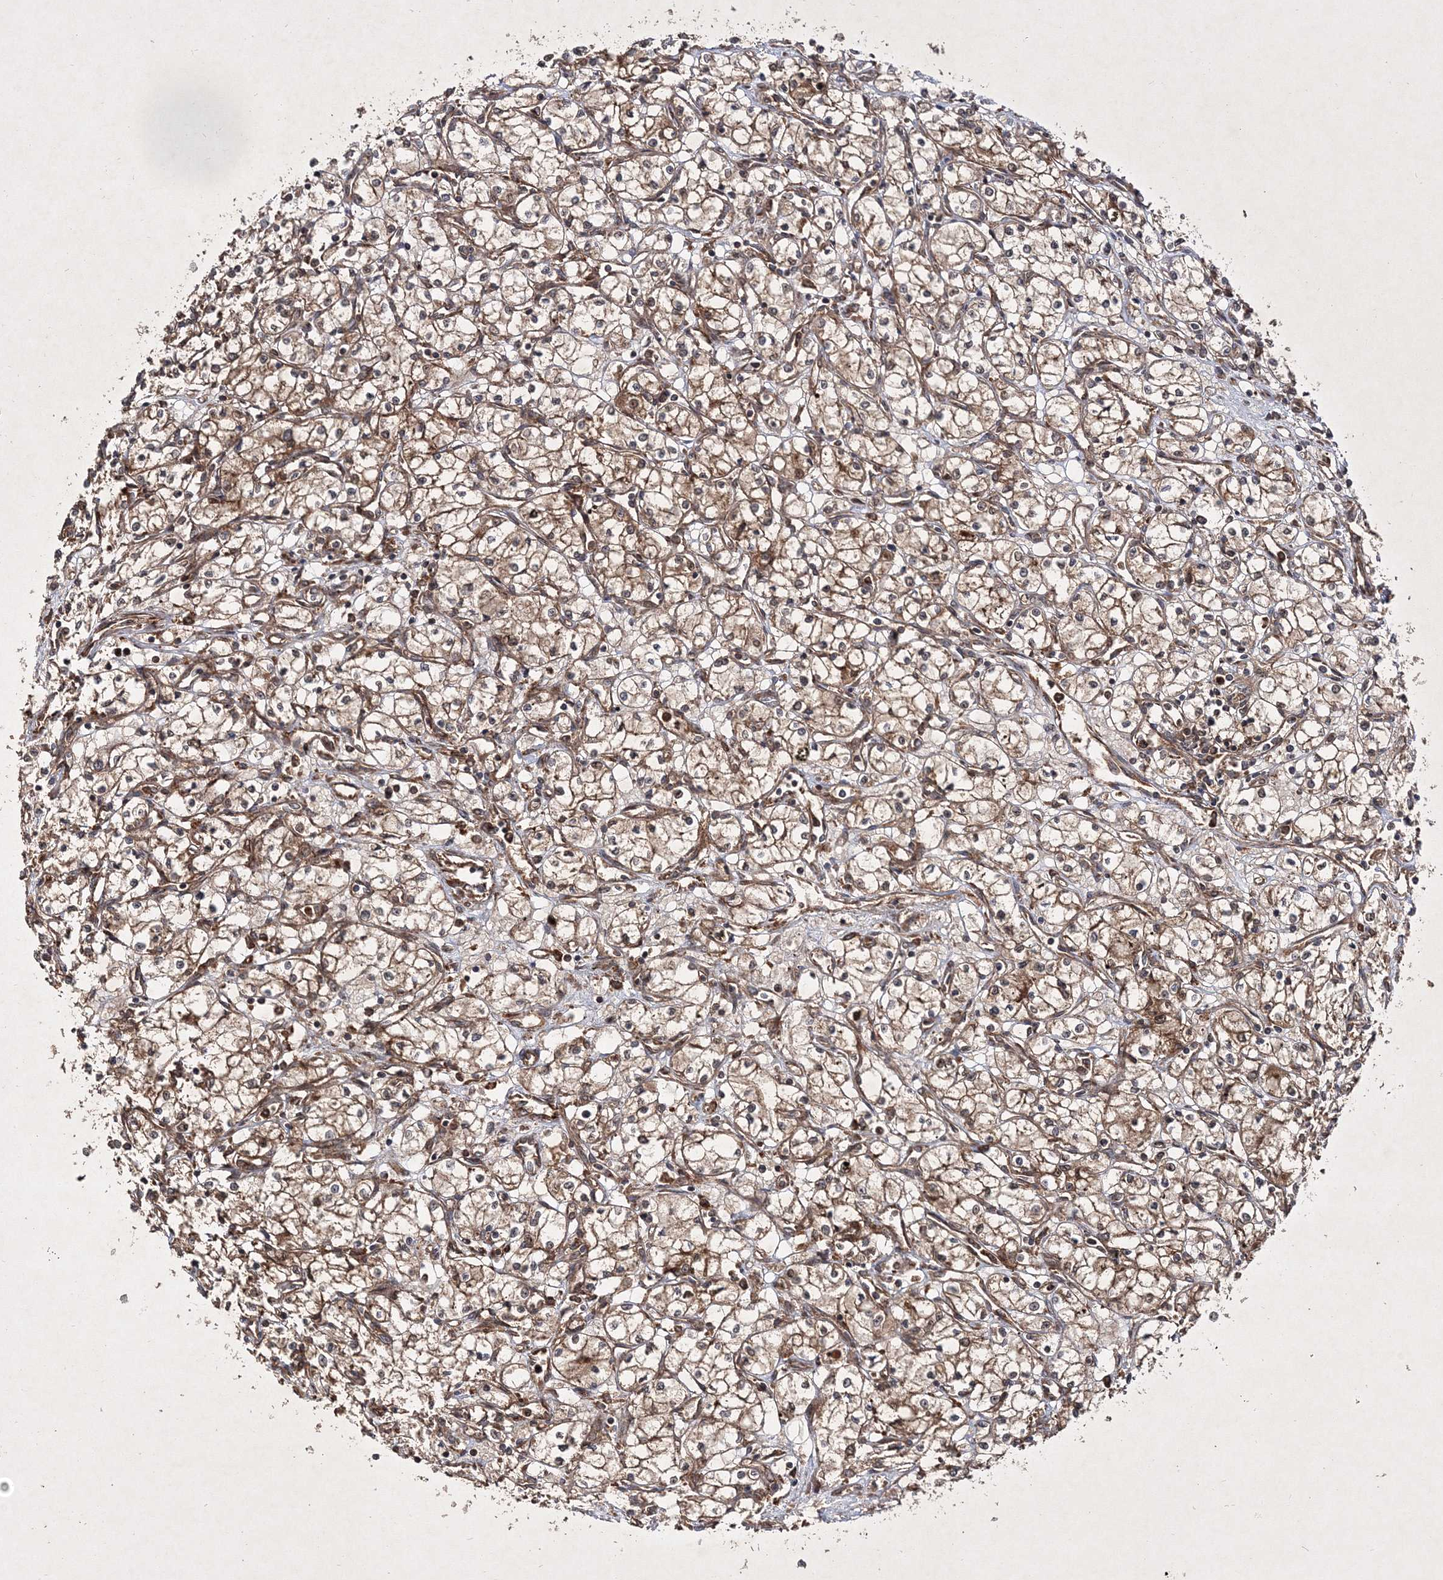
{"staining": {"intensity": "moderate", "quantity": ">75%", "location": "cytoplasmic/membranous,nuclear"}, "tissue": "renal cancer", "cell_type": "Tumor cells", "image_type": "cancer", "snomed": [{"axis": "morphology", "description": "Adenocarcinoma, NOS"}, {"axis": "topography", "description": "Kidney"}], "caption": "This histopathology image displays immunohistochemistry staining of human renal cancer, with medium moderate cytoplasmic/membranous and nuclear positivity in approximately >75% of tumor cells.", "gene": "DNAJC13", "patient": {"sex": "male", "age": 59}}